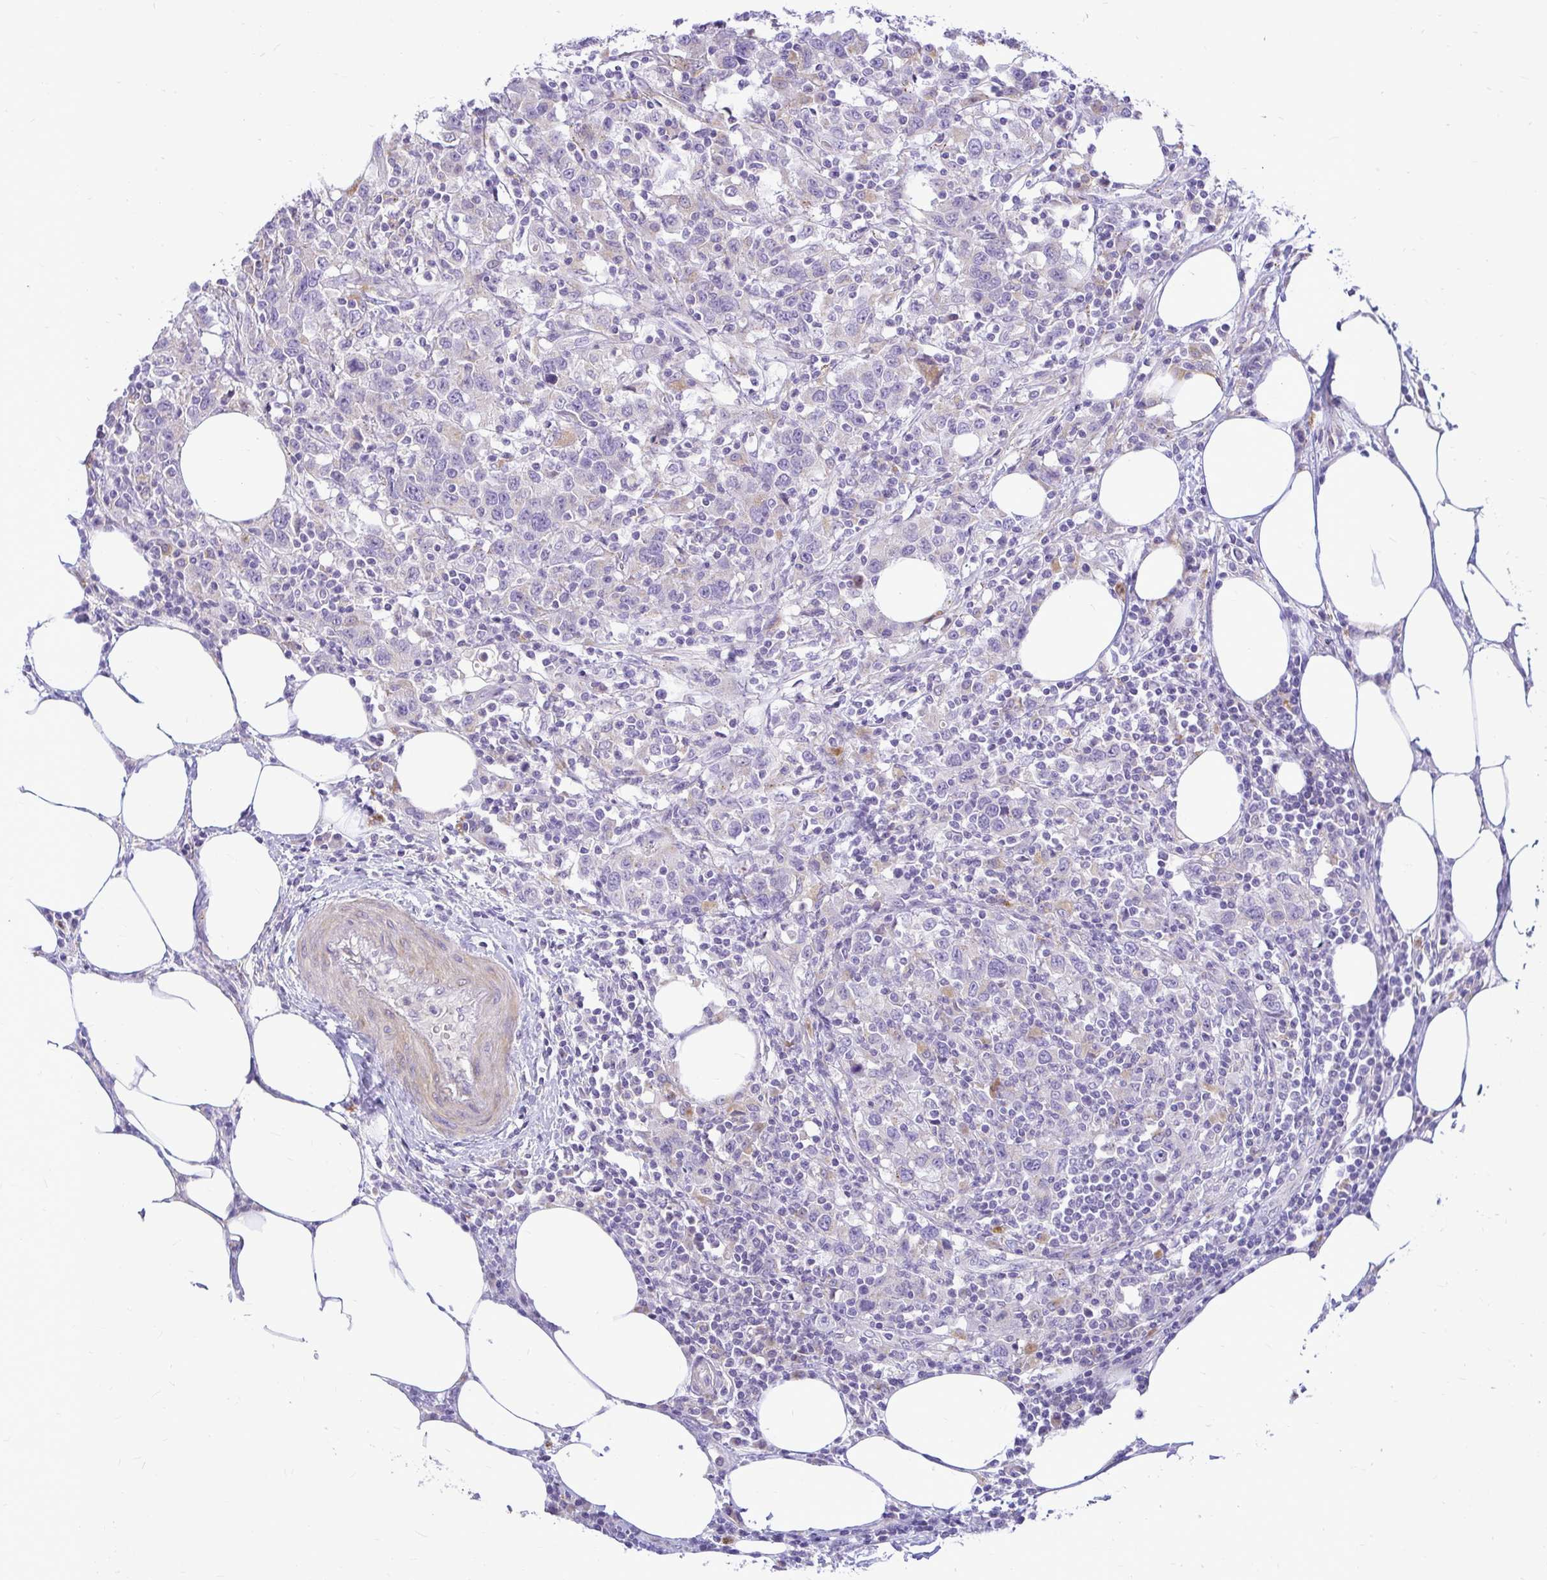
{"staining": {"intensity": "negative", "quantity": "none", "location": "none"}, "tissue": "urothelial cancer", "cell_type": "Tumor cells", "image_type": "cancer", "snomed": [{"axis": "morphology", "description": "Urothelial carcinoma, High grade"}, {"axis": "topography", "description": "Urinary bladder"}], "caption": "High magnification brightfield microscopy of urothelial cancer stained with DAB (brown) and counterstained with hematoxylin (blue): tumor cells show no significant positivity. Nuclei are stained in blue.", "gene": "PKN3", "patient": {"sex": "male", "age": 61}}